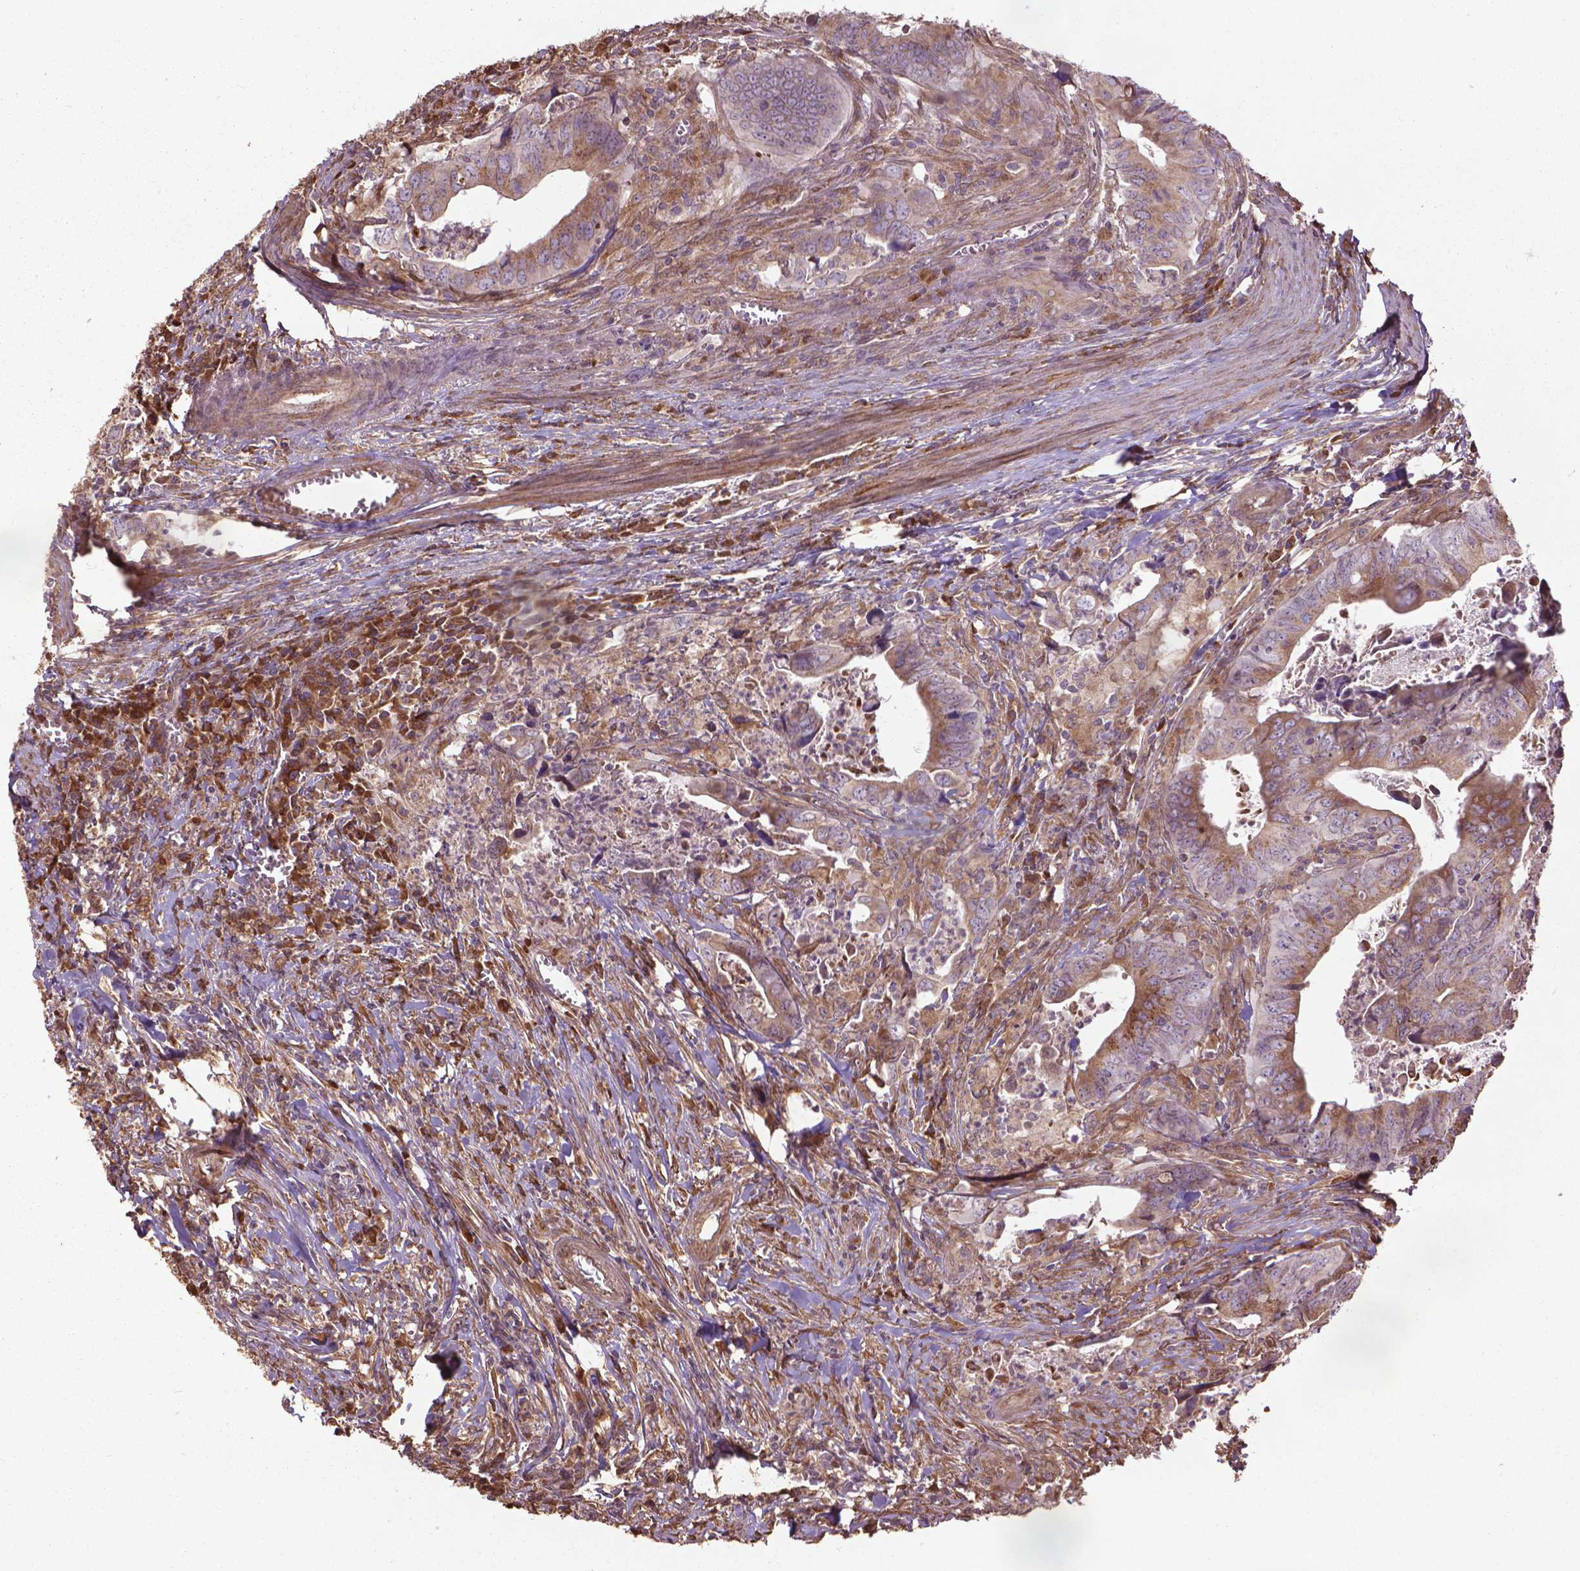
{"staining": {"intensity": "moderate", "quantity": ">75%", "location": "cytoplasmic/membranous"}, "tissue": "colorectal cancer", "cell_type": "Tumor cells", "image_type": "cancer", "snomed": [{"axis": "morphology", "description": "Adenocarcinoma, NOS"}, {"axis": "topography", "description": "Colon"}], "caption": "The immunohistochemical stain labels moderate cytoplasmic/membranous positivity in tumor cells of colorectal adenocarcinoma tissue.", "gene": "GAS1", "patient": {"sex": "female", "age": 82}}